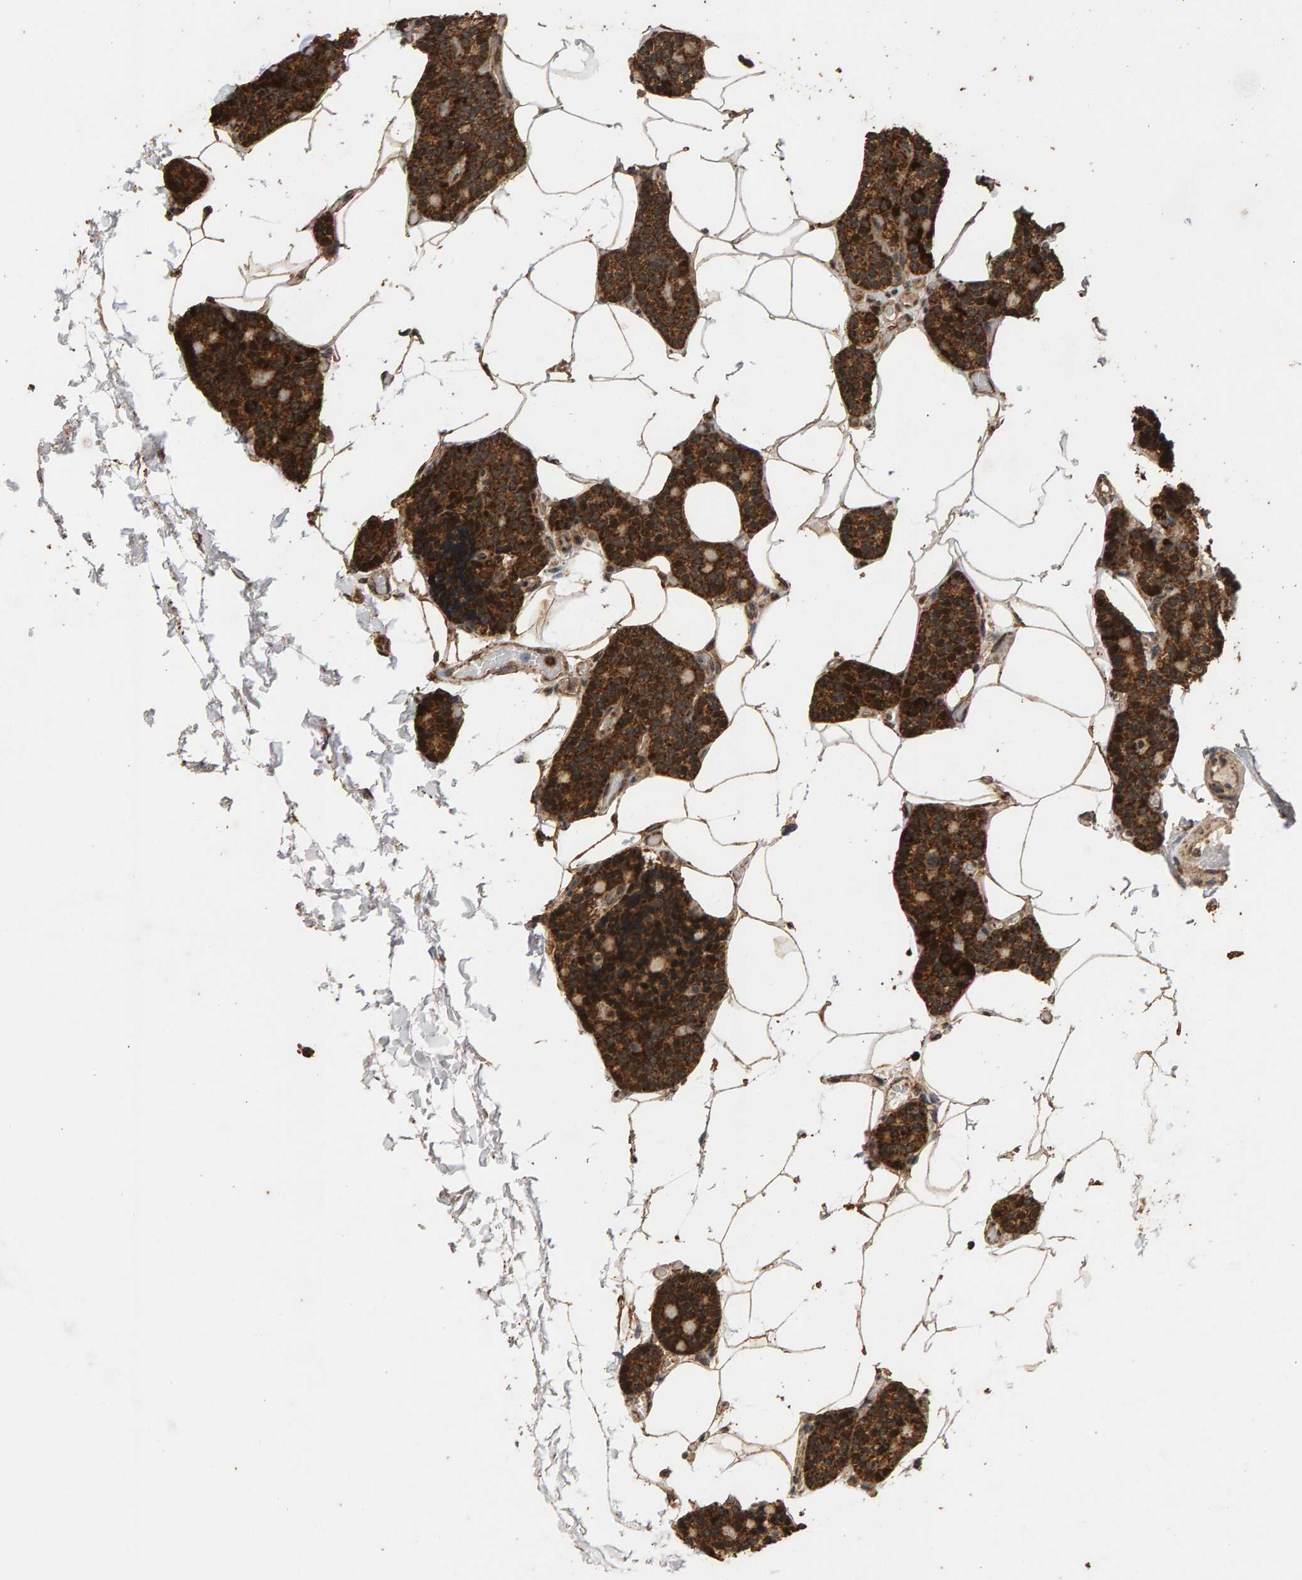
{"staining": {"intensity": "strong", "quantity": ">75%", "location": "cytoplasmic/membranous"}, "tissue": "parathyroid gland", "cell_type": "Glandular cells", "image_type": "normal", "snomed": [{"axis": "morphology", "description": "Normal tissue, NOS"}, {"axis": "topography", "description": "Parathyroid gland"}], "caption": "Protein expression analysis of benign parathyroid gland displays strong cytoplasmic/membranous positivity in about >75% of glandular cells. (Stains: DAB (3,3'-diaminobenzidine) in brown, nuclei in blue, Microscopy: brightfield microscopy at high magnification).", "gene": "GSTK1", "patient": {"sex": "male", "age": 52}}